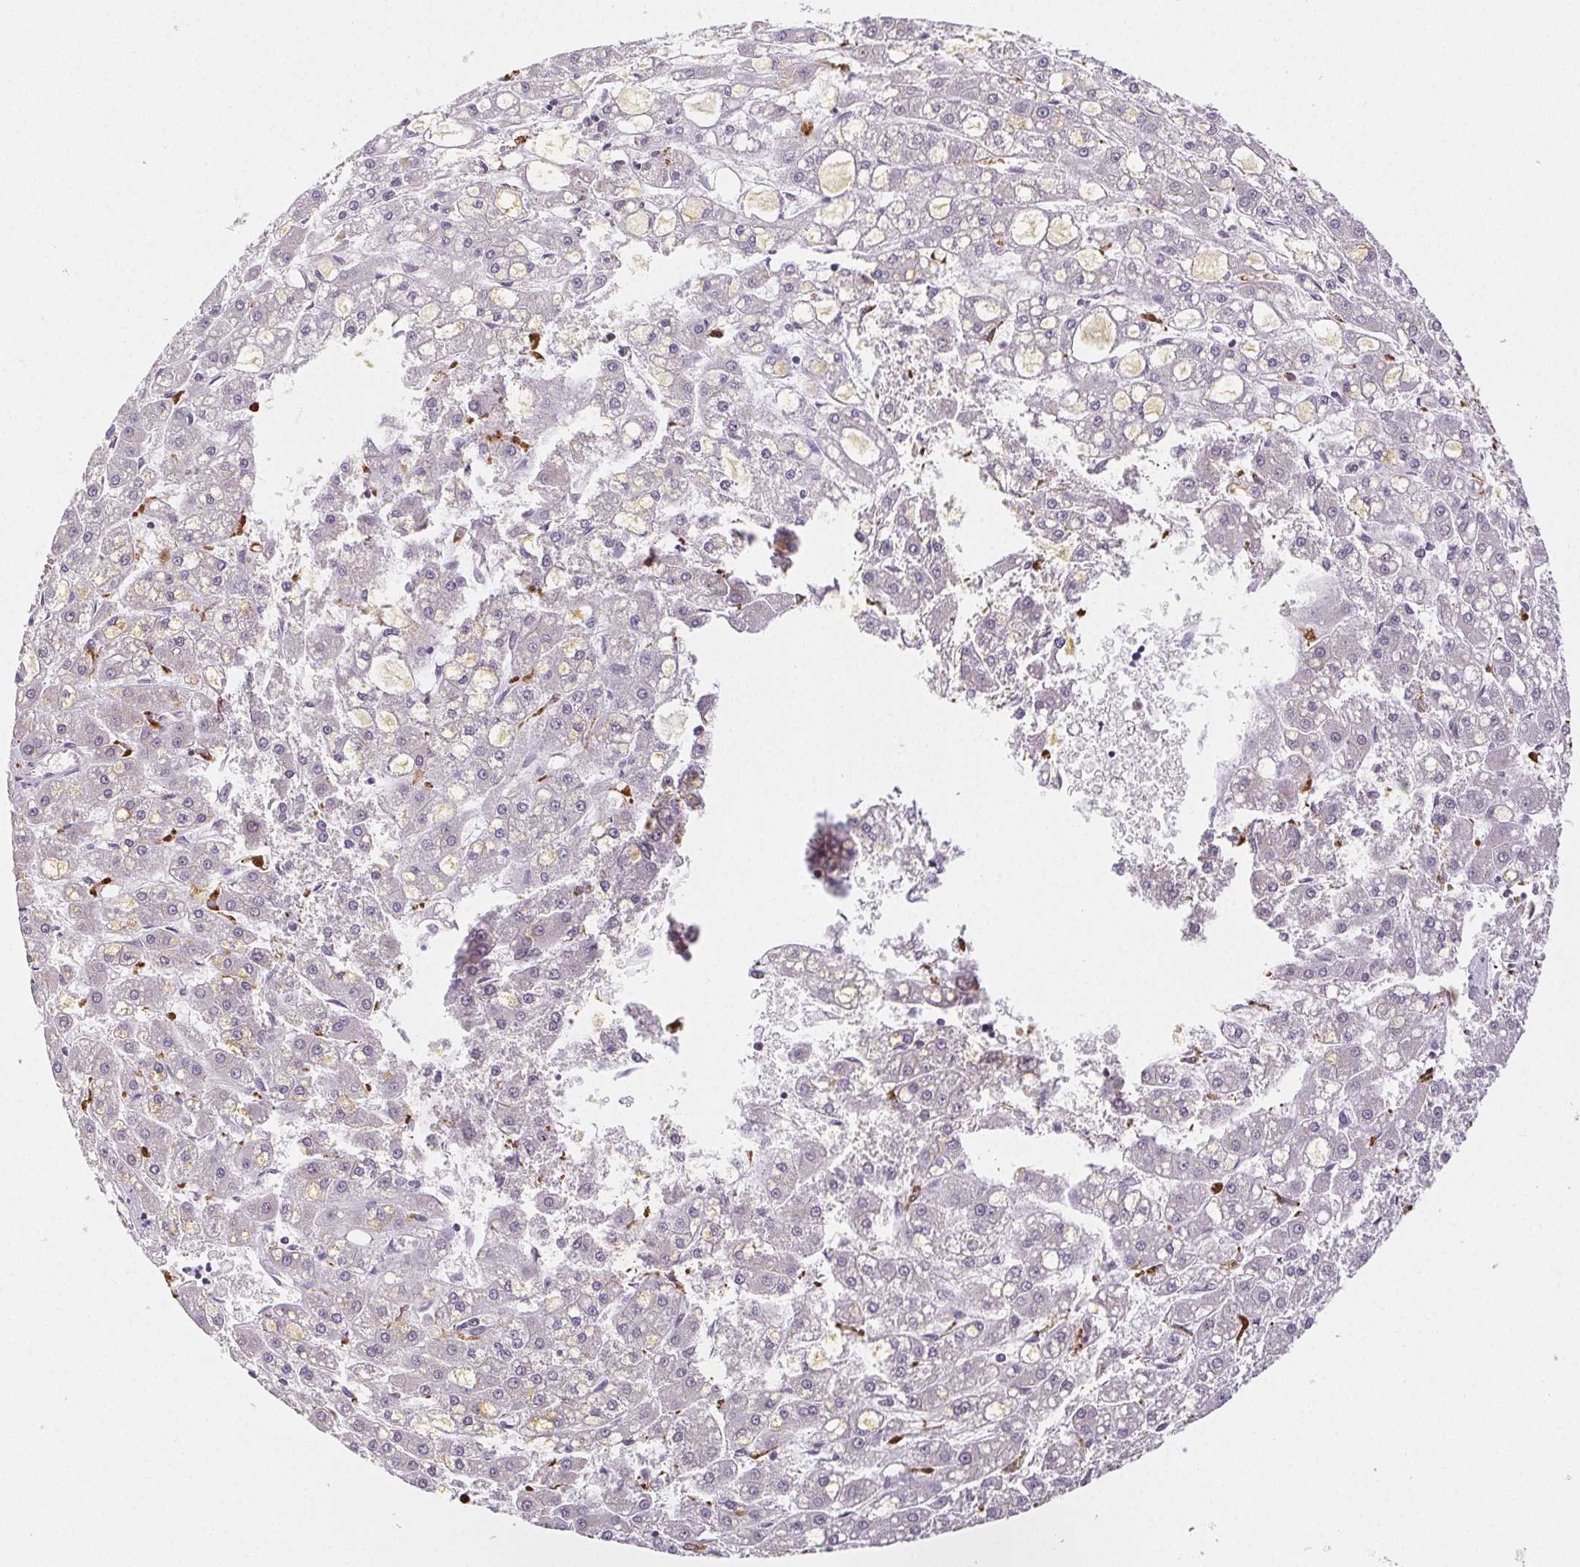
{"staining": {"intensity": "negative", "quantity": "none", "location": "none"}, "tissue": "liver cancer", "cell_type": "Tumor cells", "image_type": "cancer", "snomed": [{"axis": "morphology", "description": "Carcinoma, Hepatocellular, NOS"}, {"axis": "topography", "description": "Liver"}], "caption": "Liver cancer was stained to show a protein in brown. There is no significant positivity in tumor cells.", "gene": "LIPA", "patient": {"sex": "male", "age": 67}}